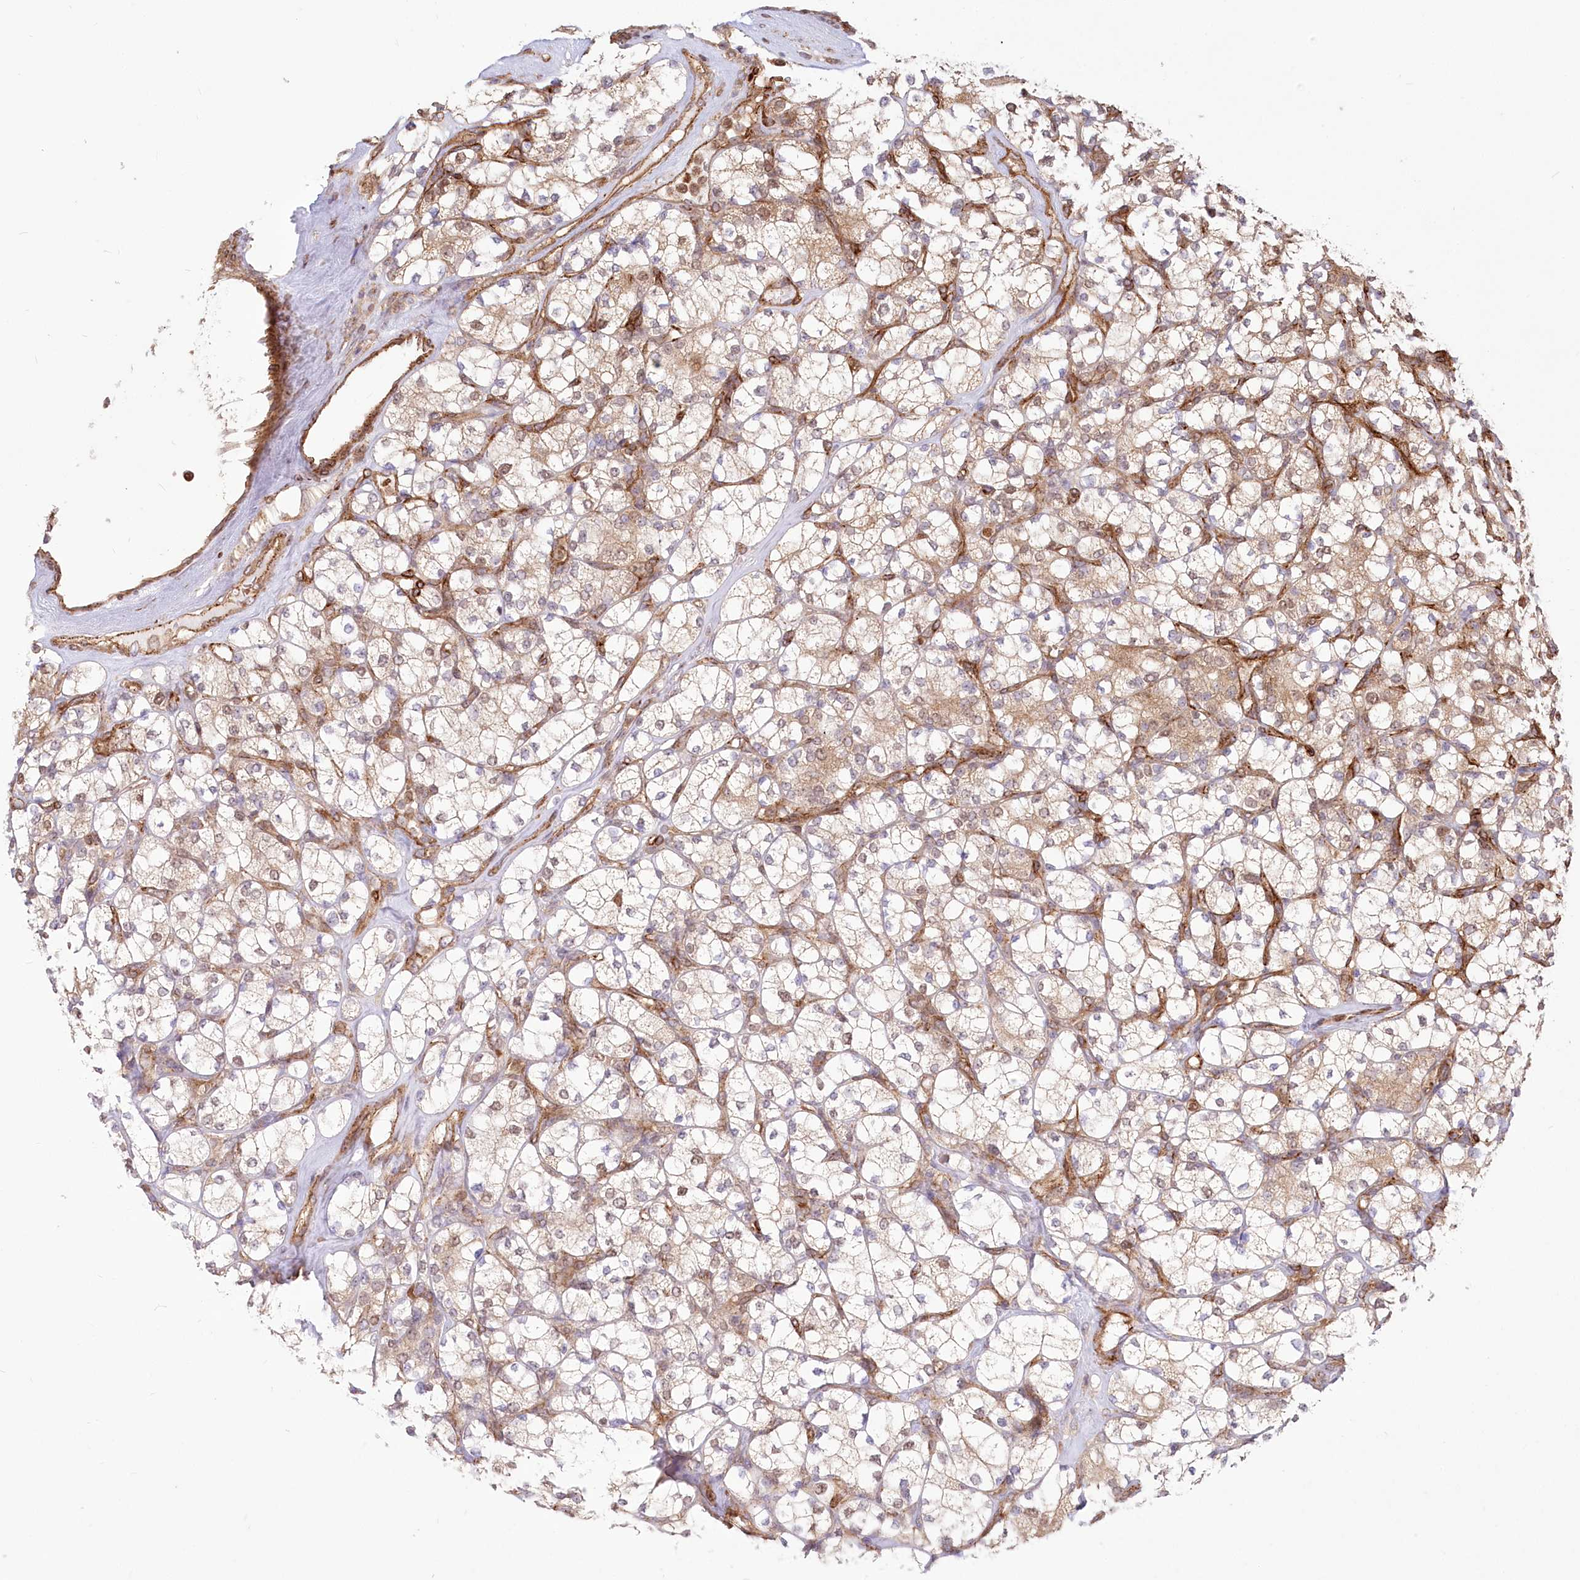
{"staining": {"intensity": "weak", "quantity": ">75%", "location": "cytoplasmic/membranous"}, "tissue": "renal cancer", "cell_type": "Tumor cells", "image_type": "cancer", "snomed": [{"axis": "morphology", "description": "Adenocarcinoma, NOS"}, {"axis": "topography", "description": "Kidney"}], "caption": "Renal cancer (adenocarcinoma) tissue reveals weak cytoplasmic/membranous positivity in about >75% of tumor cells", "gene": "COMMD3", "patient": {"sex": "male", "age": 77}}